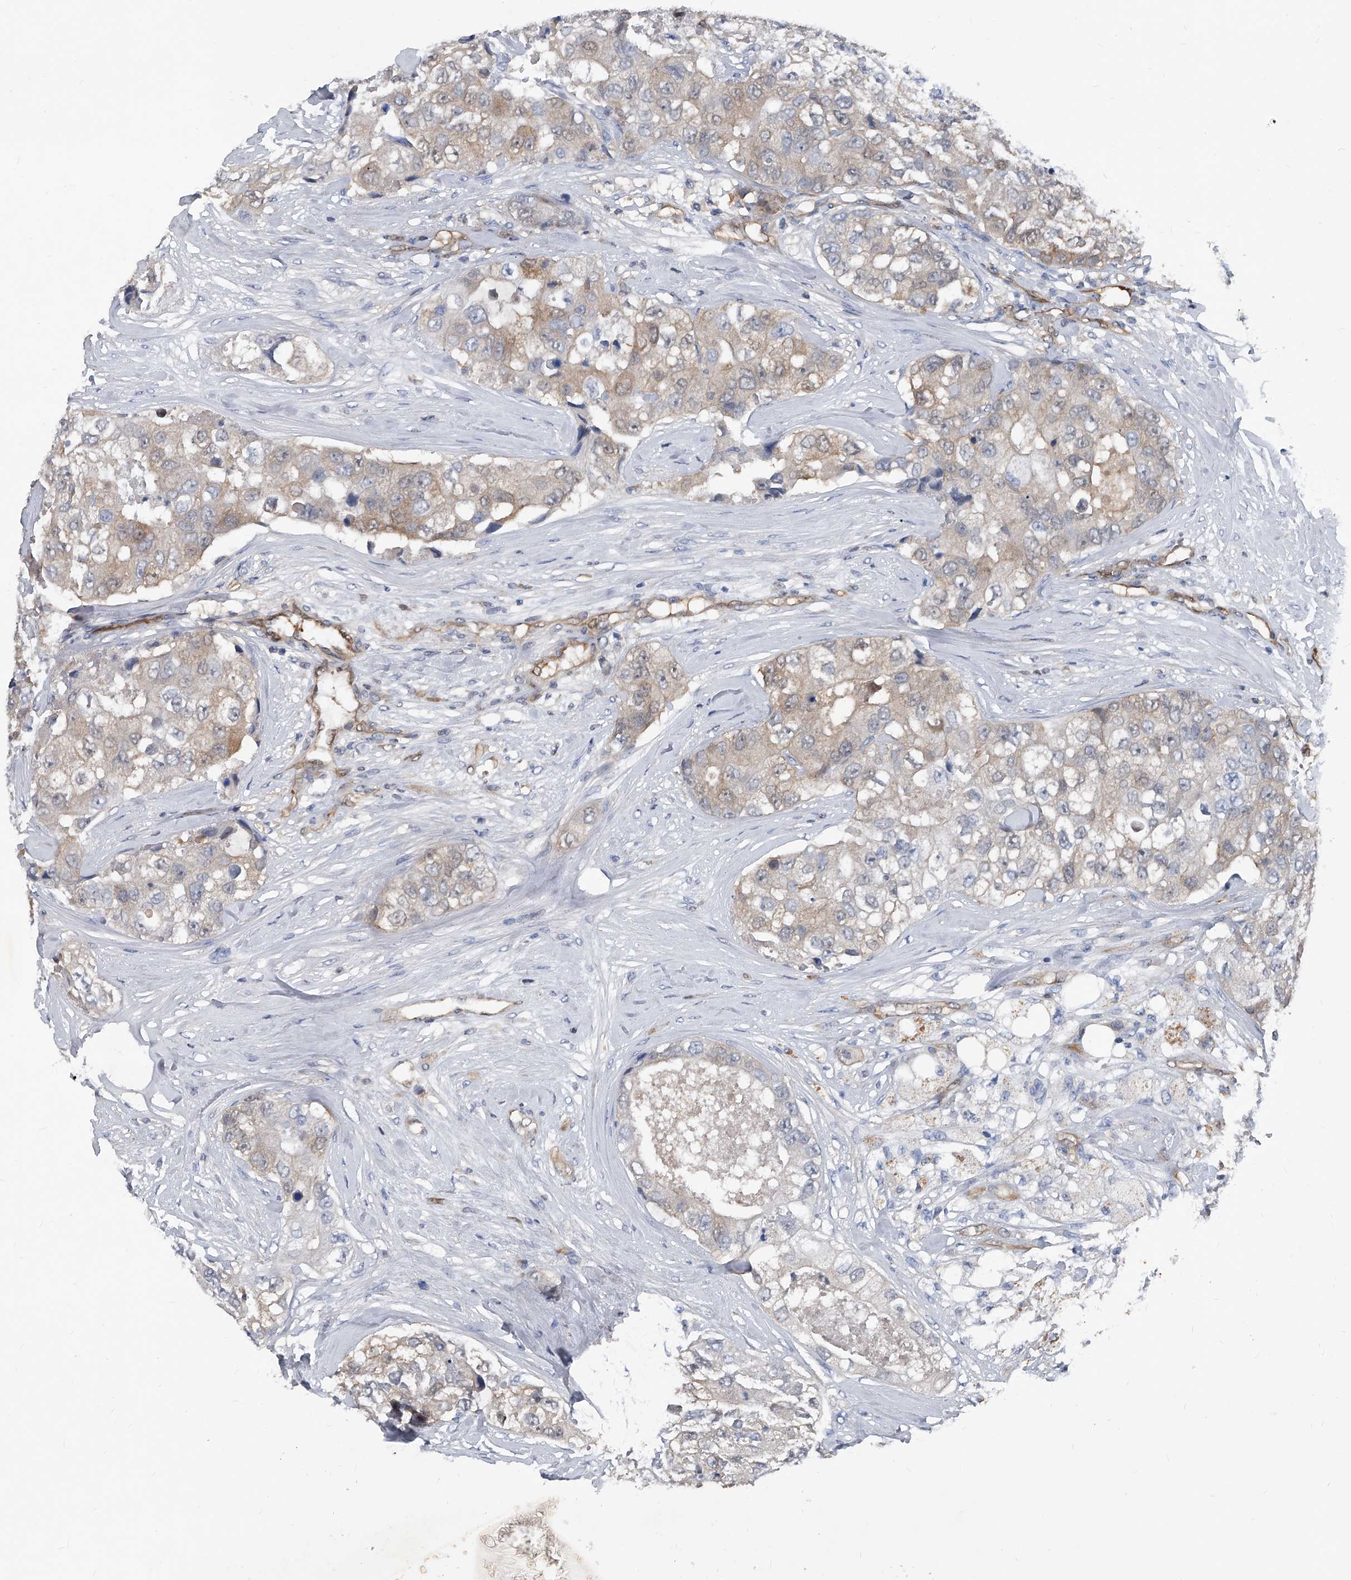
{"staining": {"intensity": "weak", "quantity": "25%-75%", "location": "cytoplasmic/membranous"}, "tissue": "breast cancer", "cell_type": "Tumor cells", "image_type": "cancer", "snomed": [{"axis": "morphology", "description": "Duct carcinoma"}, {"axis": "topography", "description": "Breast"}], "caption": "Immunohistochemistry micrograph of neoplastic tissue: human breast infiltrating ductal carcinoma stained using immunohistochemistry (IHC) displays low levels of weak protein expression localized specifically in the cytoplasmic/membranous of tumor cells, appearing as a cytoplasmic/membranous brown color.", "gene": "MAP2K6", "patient": {"sex": "female", "age": 62}}